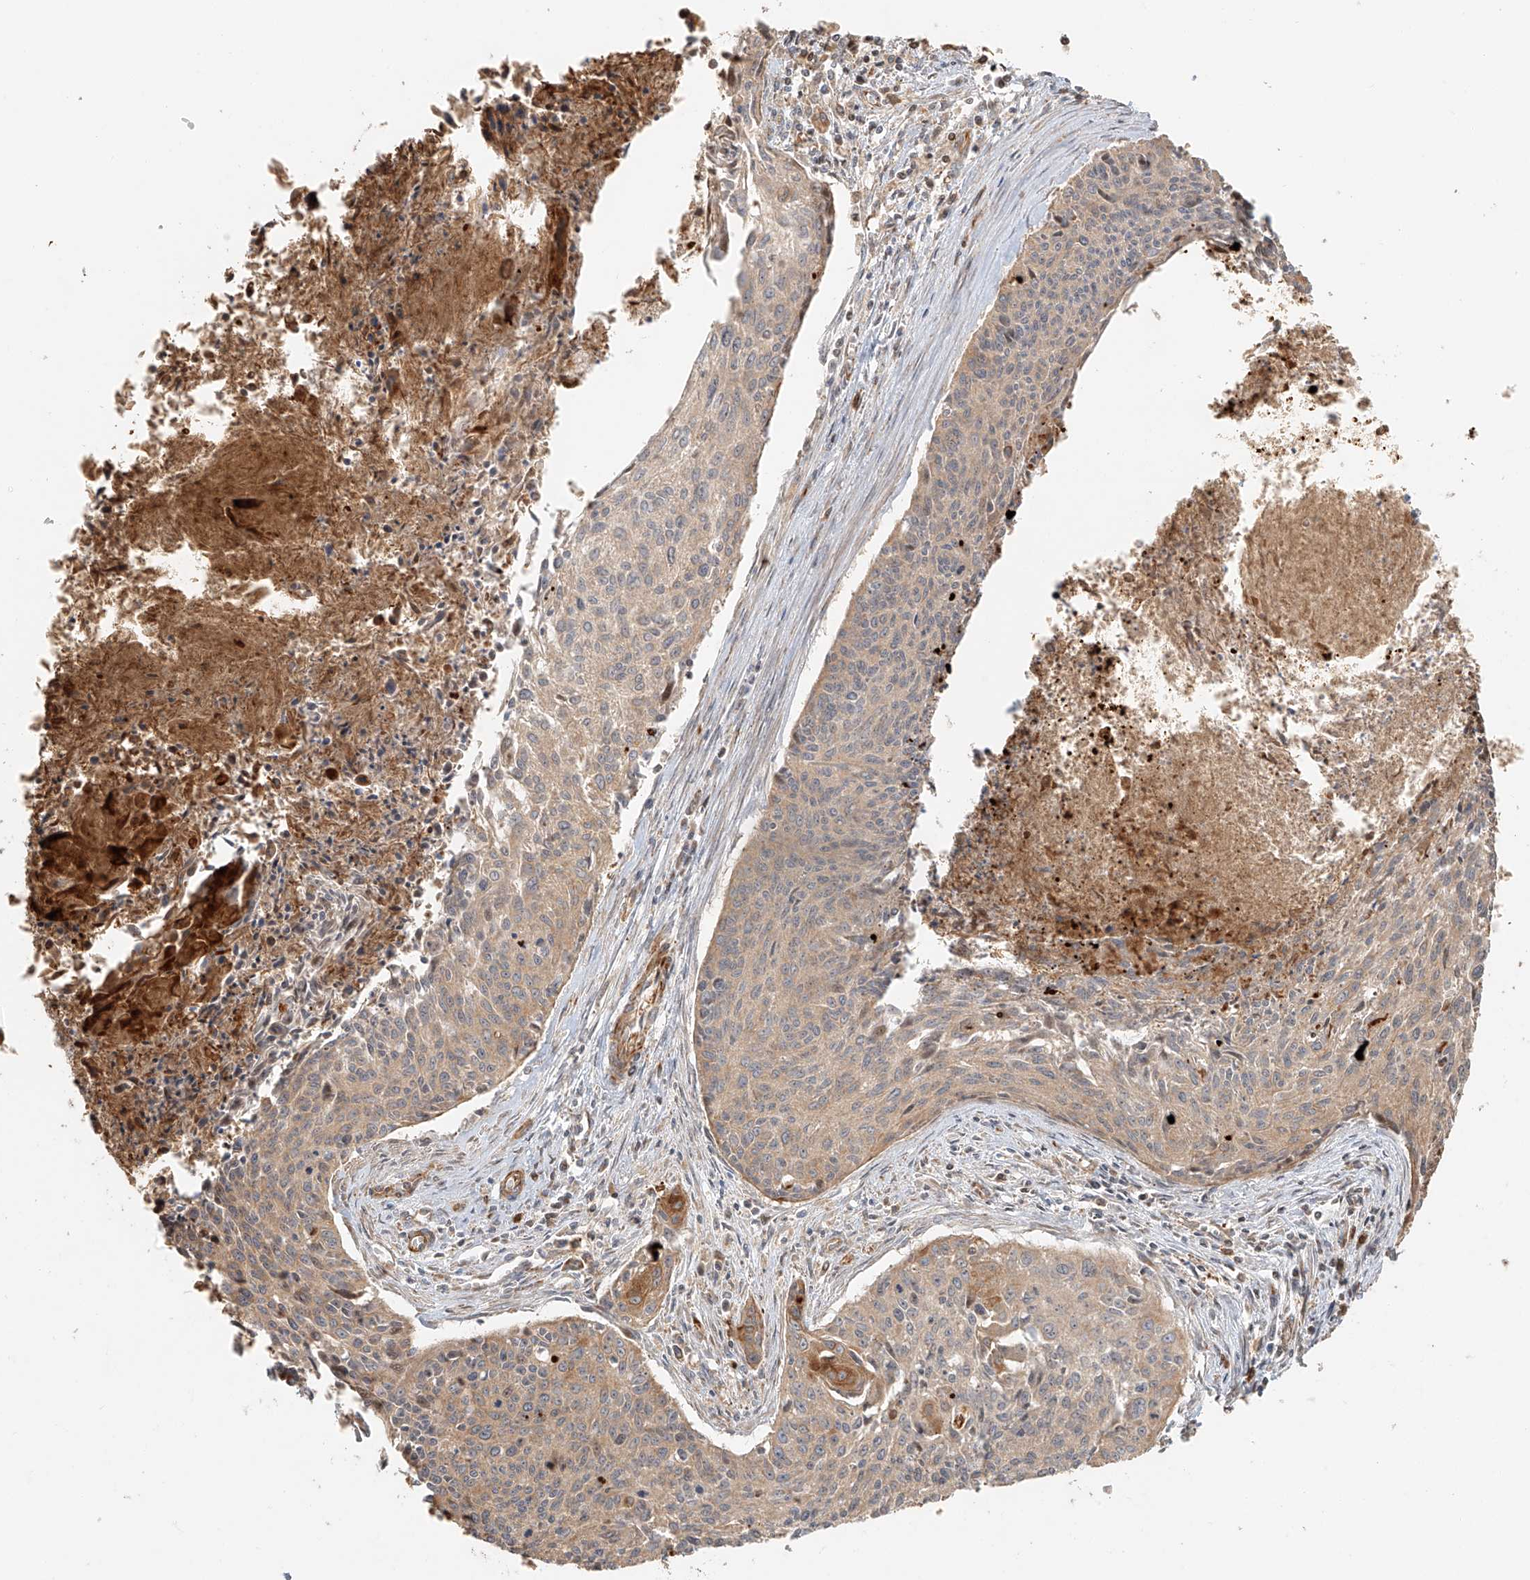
{"staining": {"intensity": "moderate", "quantity": "25%-75%", "location": "cytoplasmic/membranous"}, "tissue": "cervical cancer", "cell_type": "Tumor cells", "image_type": "cancer", "snomed": [{"axis": "morphology", "description": "Squamous cell carcinoma, NOS"}, {"axis": "topography", "description": "Cervix"}], "caption": "An image of human squamous cell carcinoma (cervical) stained for a protein shows moderate cytoplasmic/membranous brown staining in tumor cells. Nuclei are stained in blue.", "gene": "MIPEP", "patient": {"sex": "female", "age": 55}}